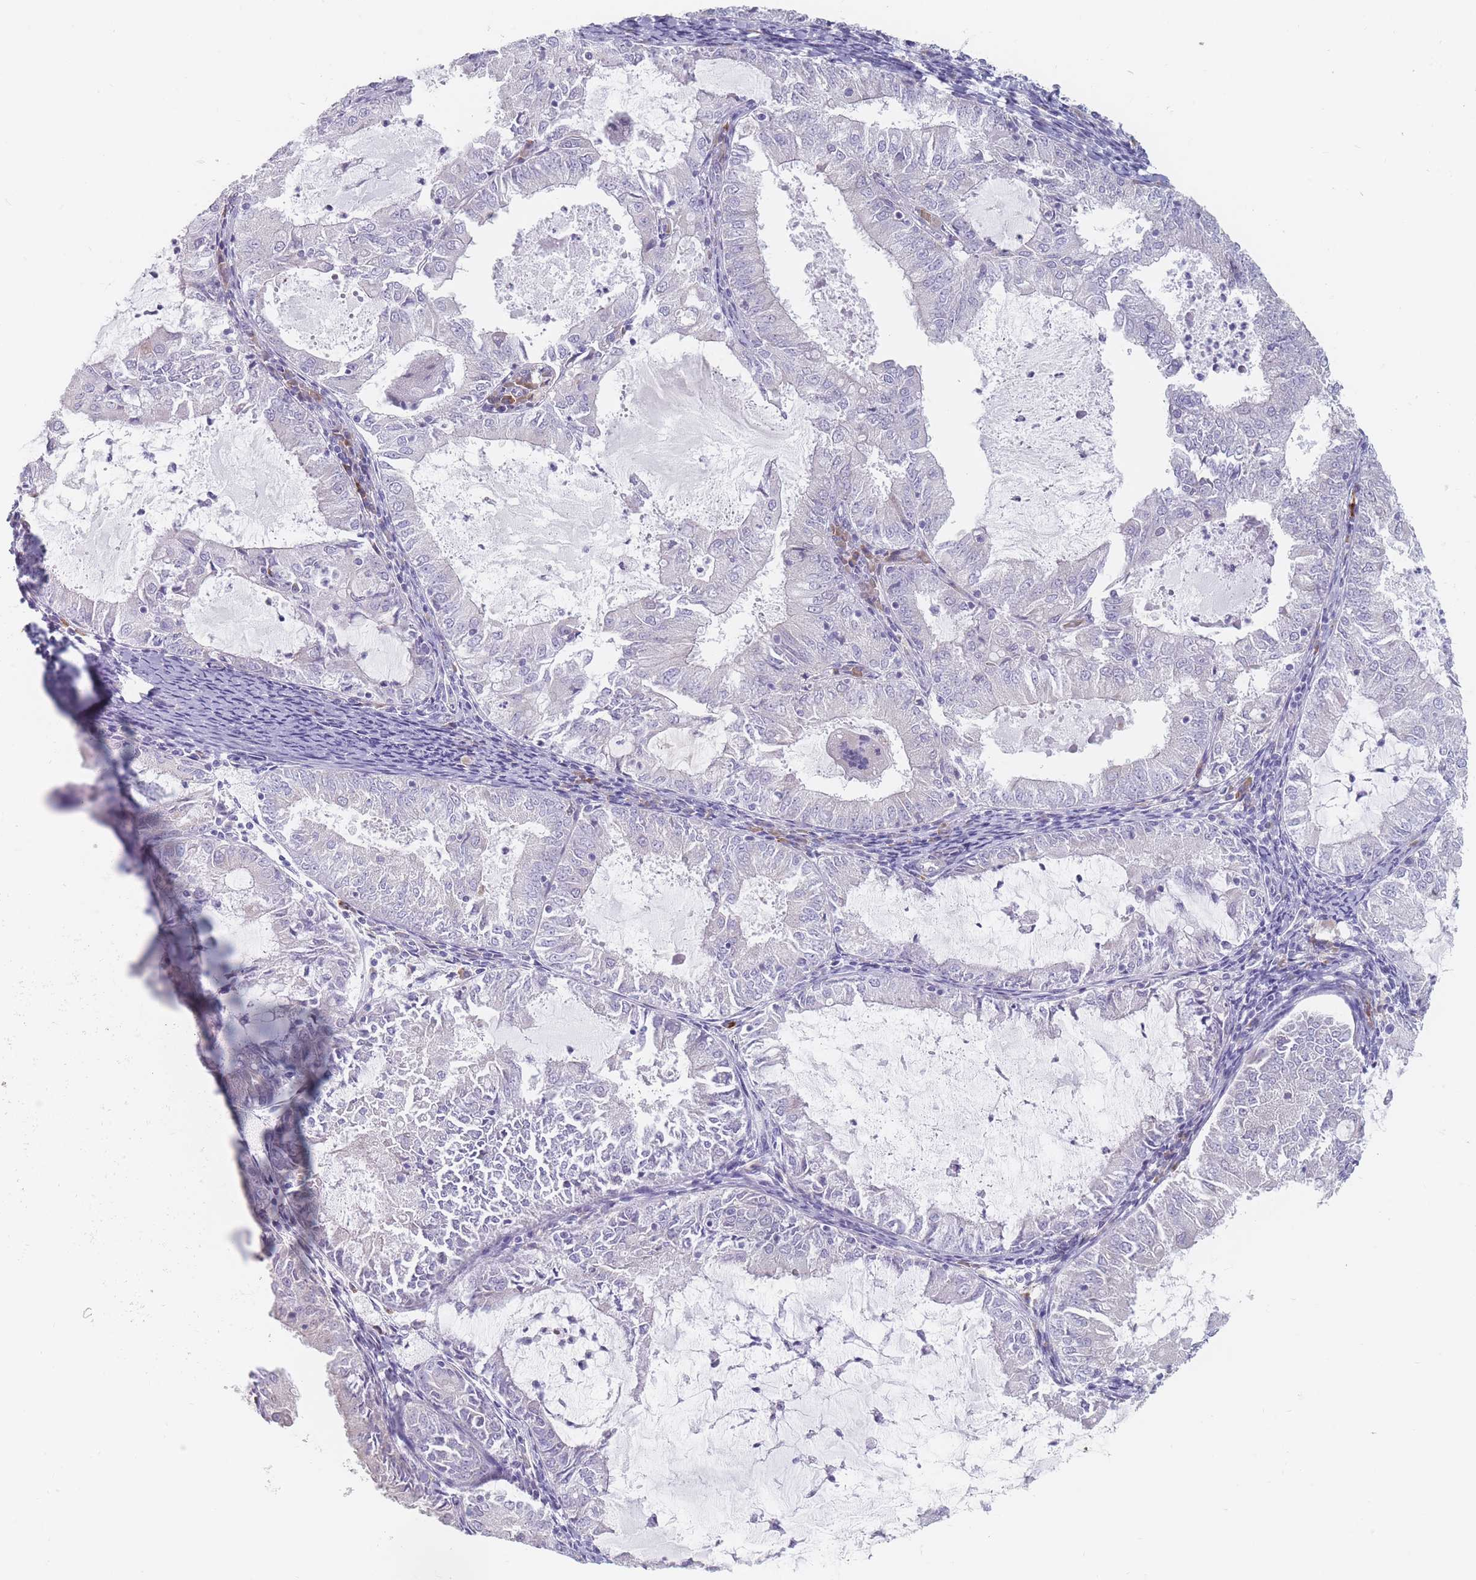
{"staining": {"intensity": "negative", "quantity": "none", "location": "none"}, "tissue": "endometrial cancer", "cell_type": "Tumor cells", "image_type": "cancer", "snomed": [{"axis": "morphology", "description": "Adenocarcinoma, NOS"}, {"axis": "topography", "description": "Endometrium"}], "caption": "Photomicrograph shows no protein expression in tumor cells of endometrial adenocarcinoma tissue.", "gene": "ERBIN", "patient": {"sex": "female", "age": 57}}